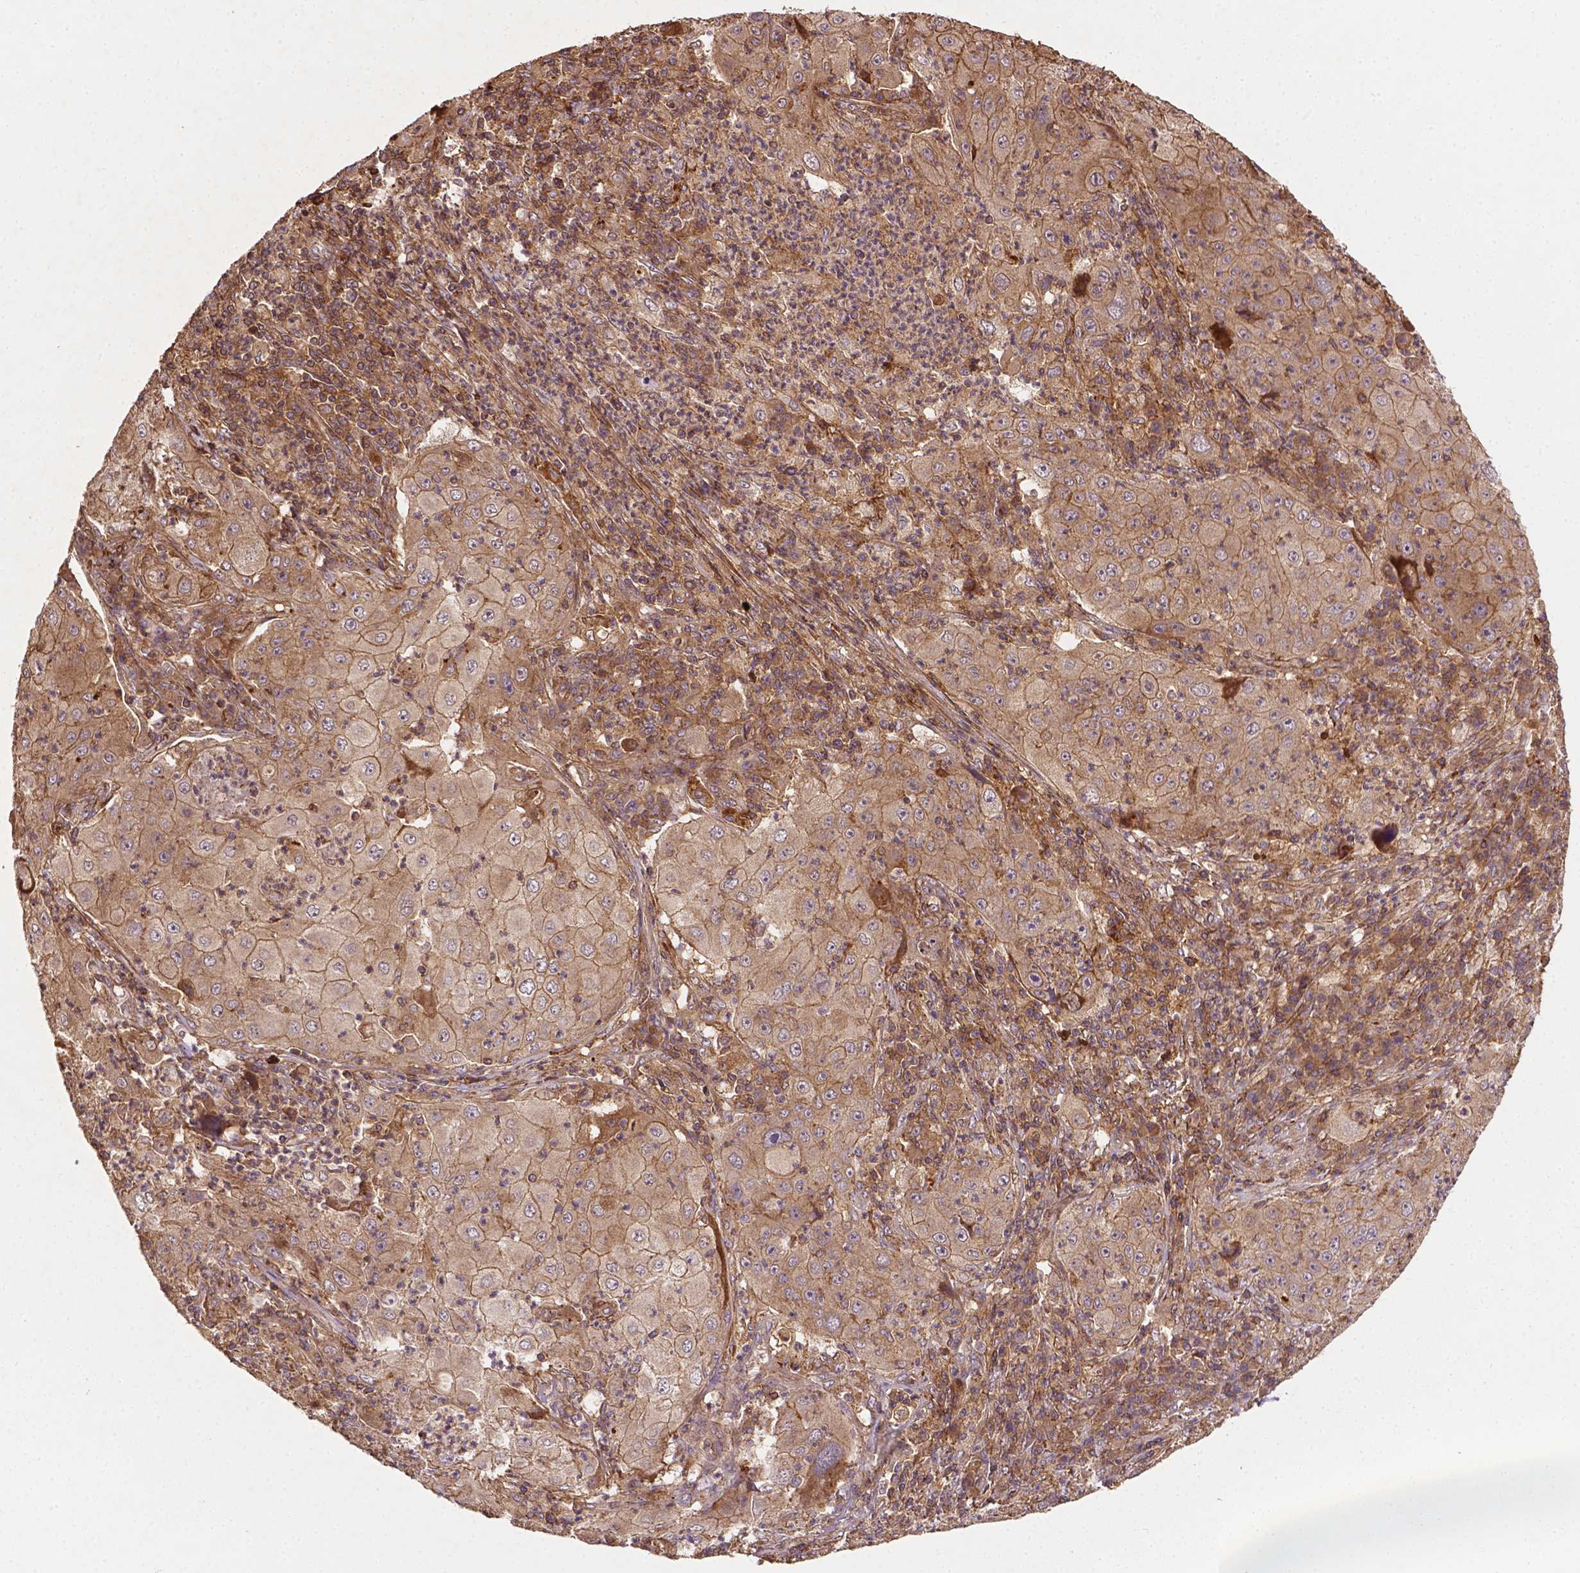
{"staining": {"intensity": "moderate", "quantity": ">75%", "location": "cytoplasmic/membranous"}, "tissue": "lung cancer", "cell_type": "Tumor cells", "image_type": "cancer", "snomed": [{"axis": "morphology", "description": "Squamous cell carcinoma, NOS"}, {"axis": "topography", "description": "Lung"}], "caption": "Squamous cell carcinoma (lung) tissue demonstrates moderate cytoplasmic/membranous expression in approximately >75% of tumor cells, visualized by immunohistochemistry.", "gene": "ZMYND19", "patient": {"sex": "female", "age": 59}}